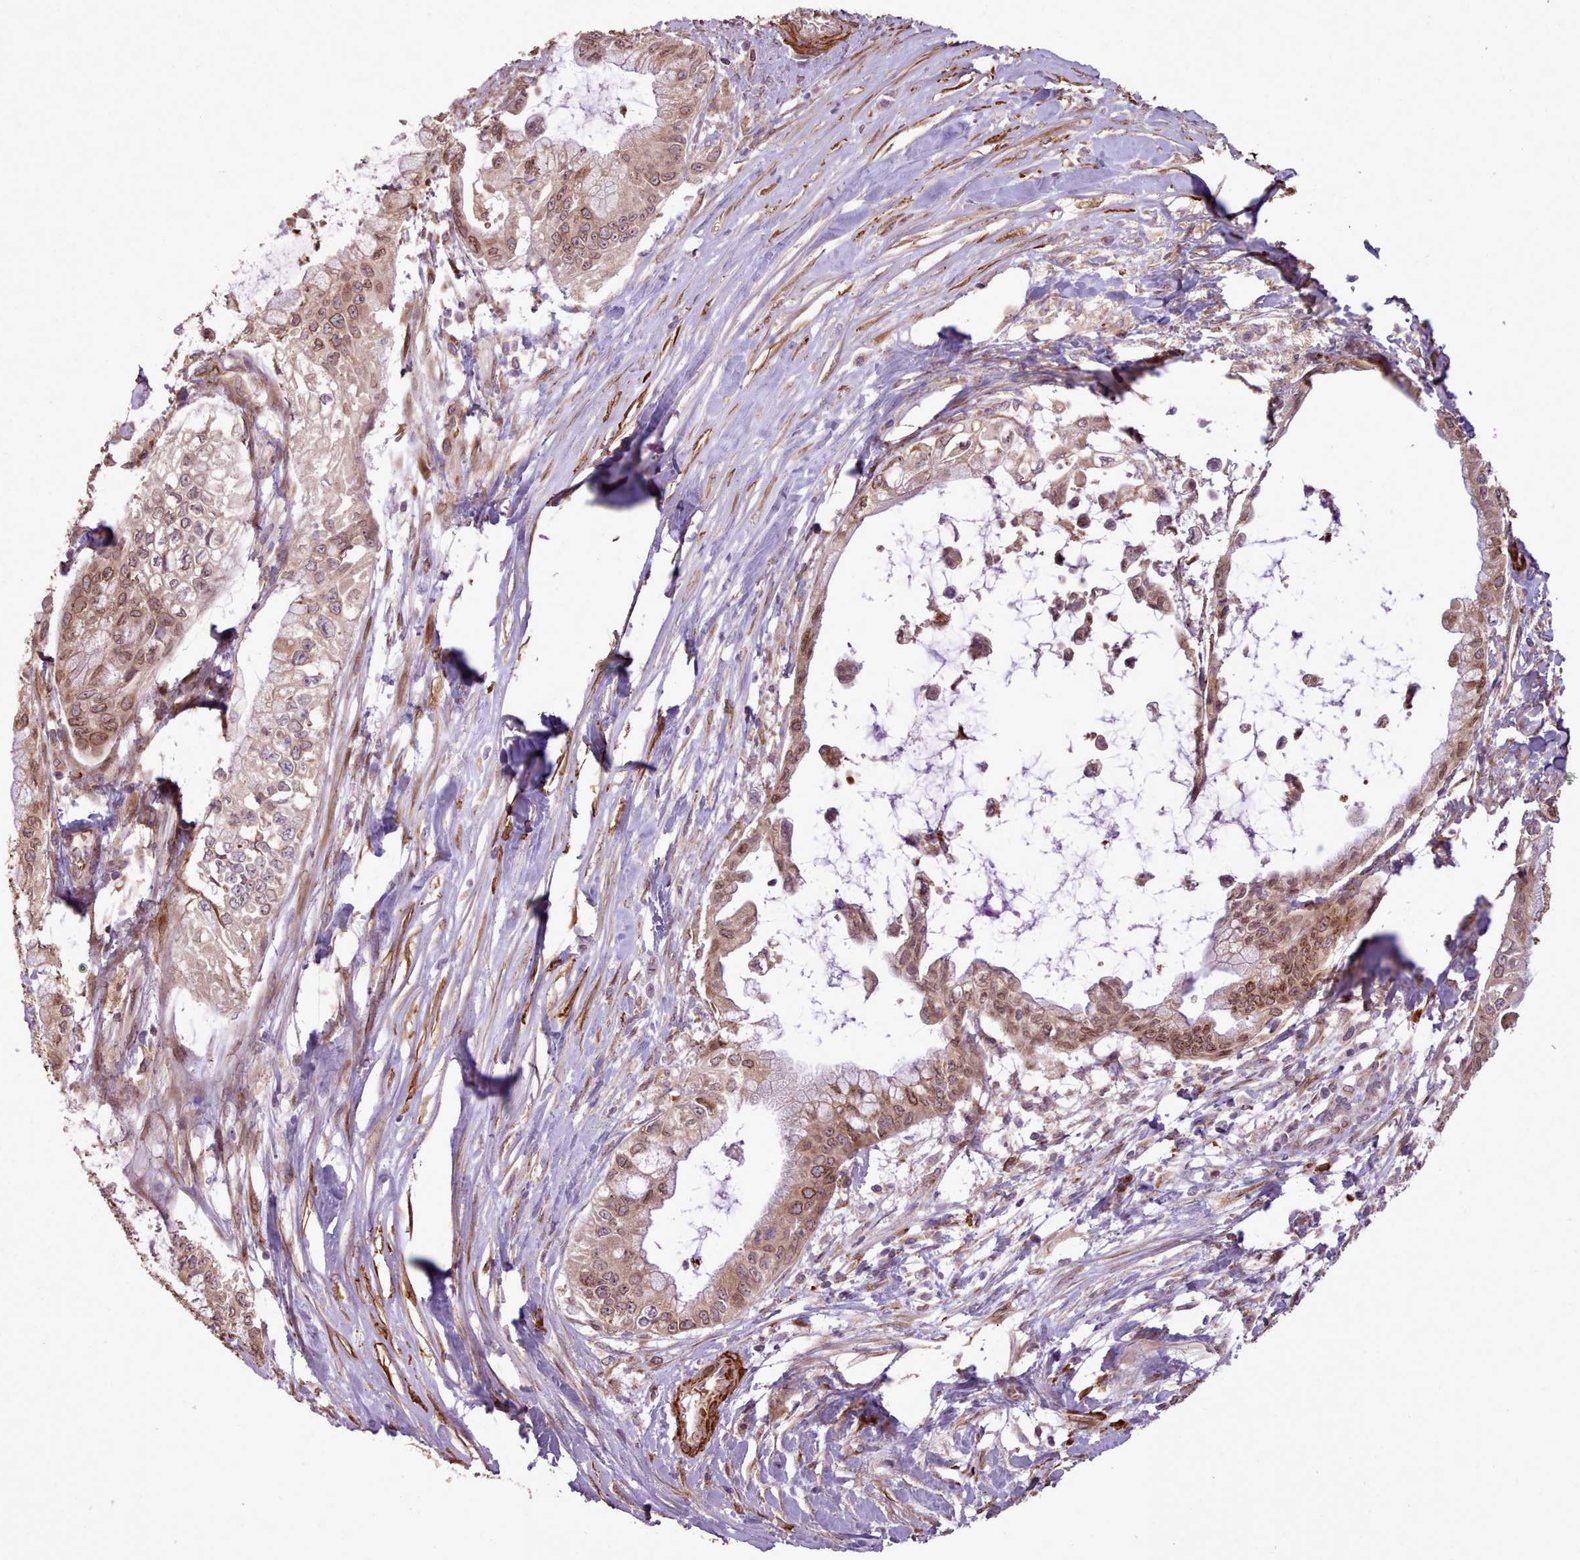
{"staining": {"intensity": "moderate", "quantity": ">75%", "location": "cytoplasmic/membranous,nuclear"}, "tissue": "pancreatic cancer", "cell_type": "Tumor cells", "image_type": "cancer", "snomed": [{"axis": "morphology", "description": "Adenocarcinoma, NOS"}, {"axis": "topography", "description": "Pancreas"}], "caption": "Protein analysis of adenocarcinoma (pancreatic) tissue reveals moderate cytoplasmic/membranous and nuclear positivity in approximately >75% of tumor cells.", "gene": "CABP1", "patient": {"sex": "male", "age": 48}}